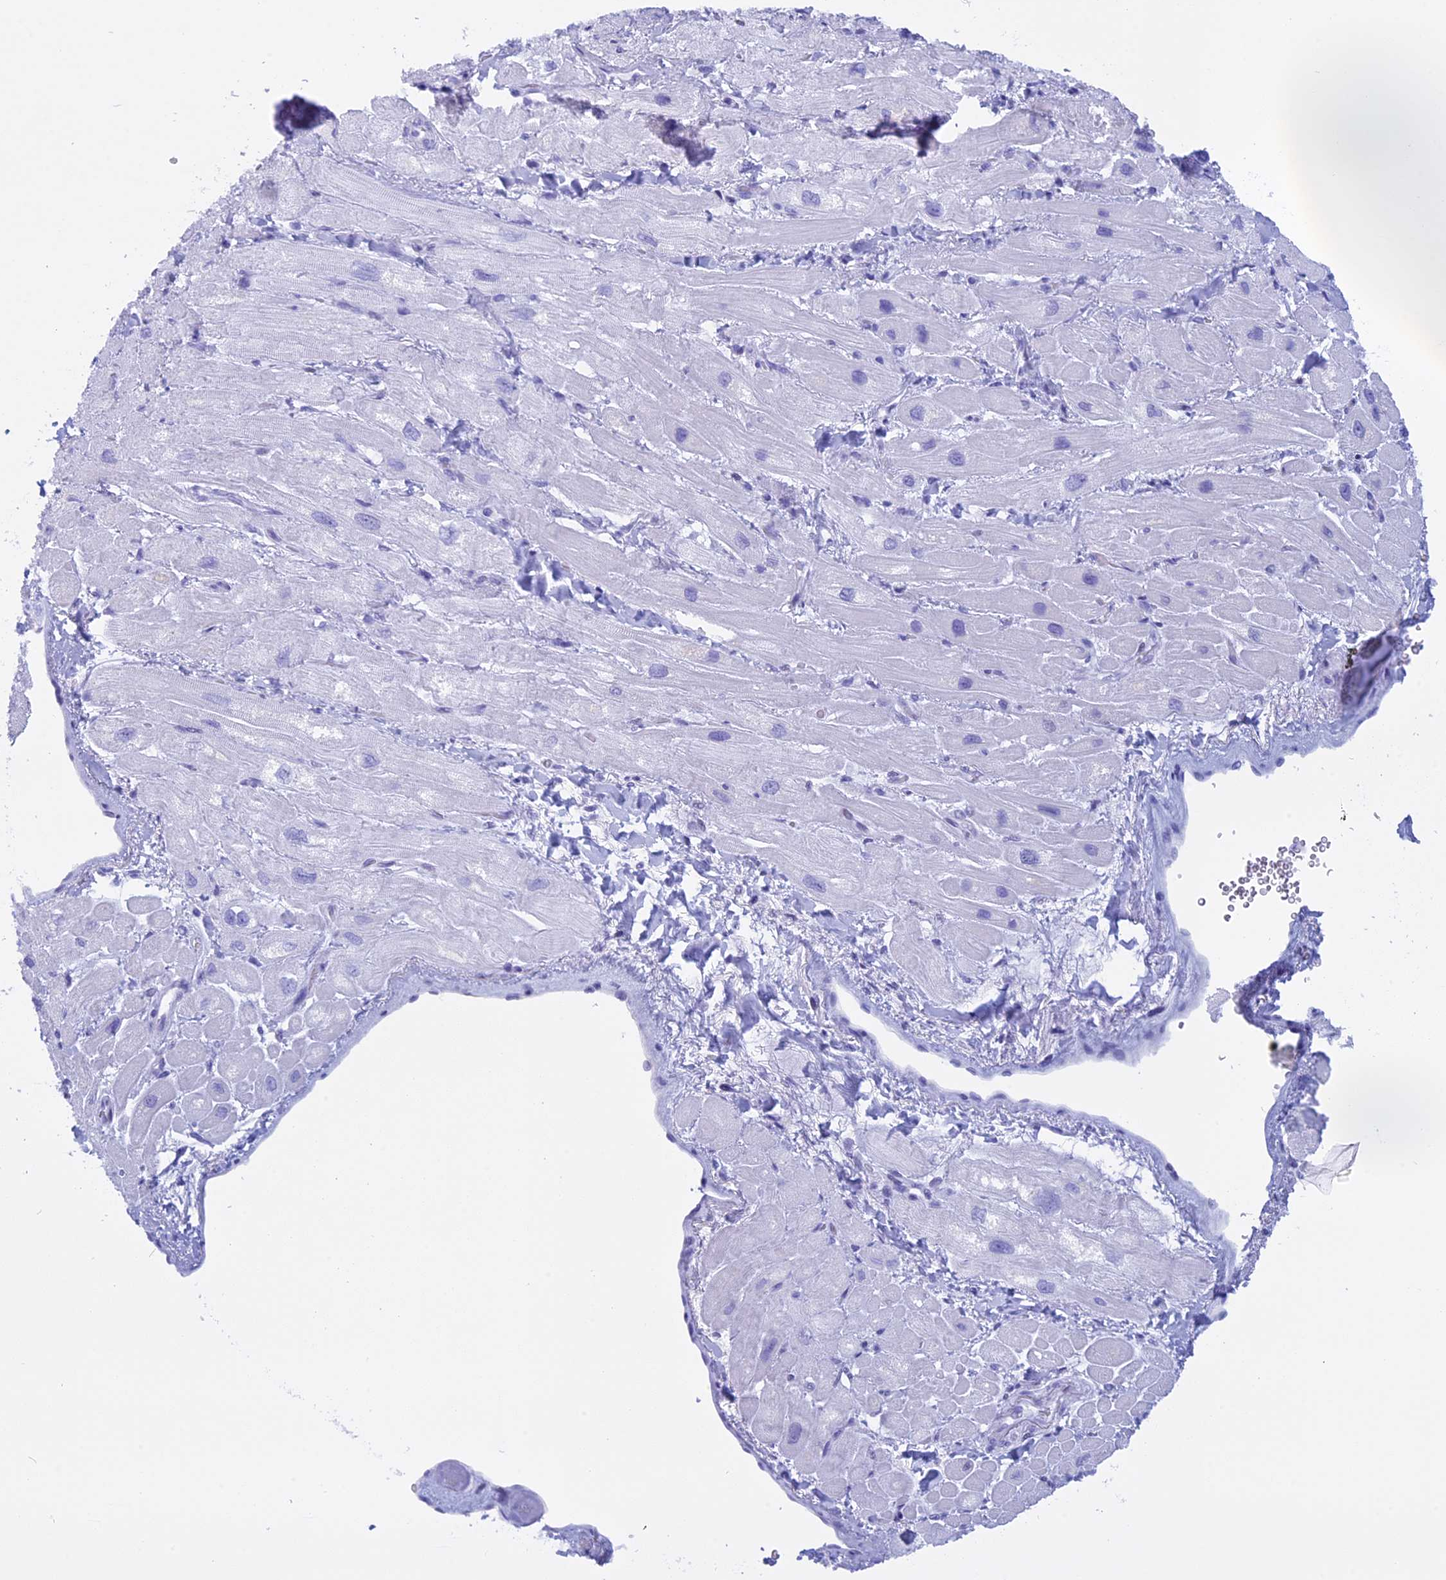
{"staining": {"intensity": "negative", "quantity": "none", "location": "none"}, "tissue": "heart muscle", "cell_type": "Cardiomyocytes", "image_type": "normal", "snomed": [{"axis": "morphology", "description": "Normal tissue, NOS"}, {"axis": "topography", "description": "Heart"}], "caption": "Cardiomyocytes show no significant protein expression in normal heart muscle.", "gene": "KCTD21", "patient": {"sex": "male", "age": 65}}